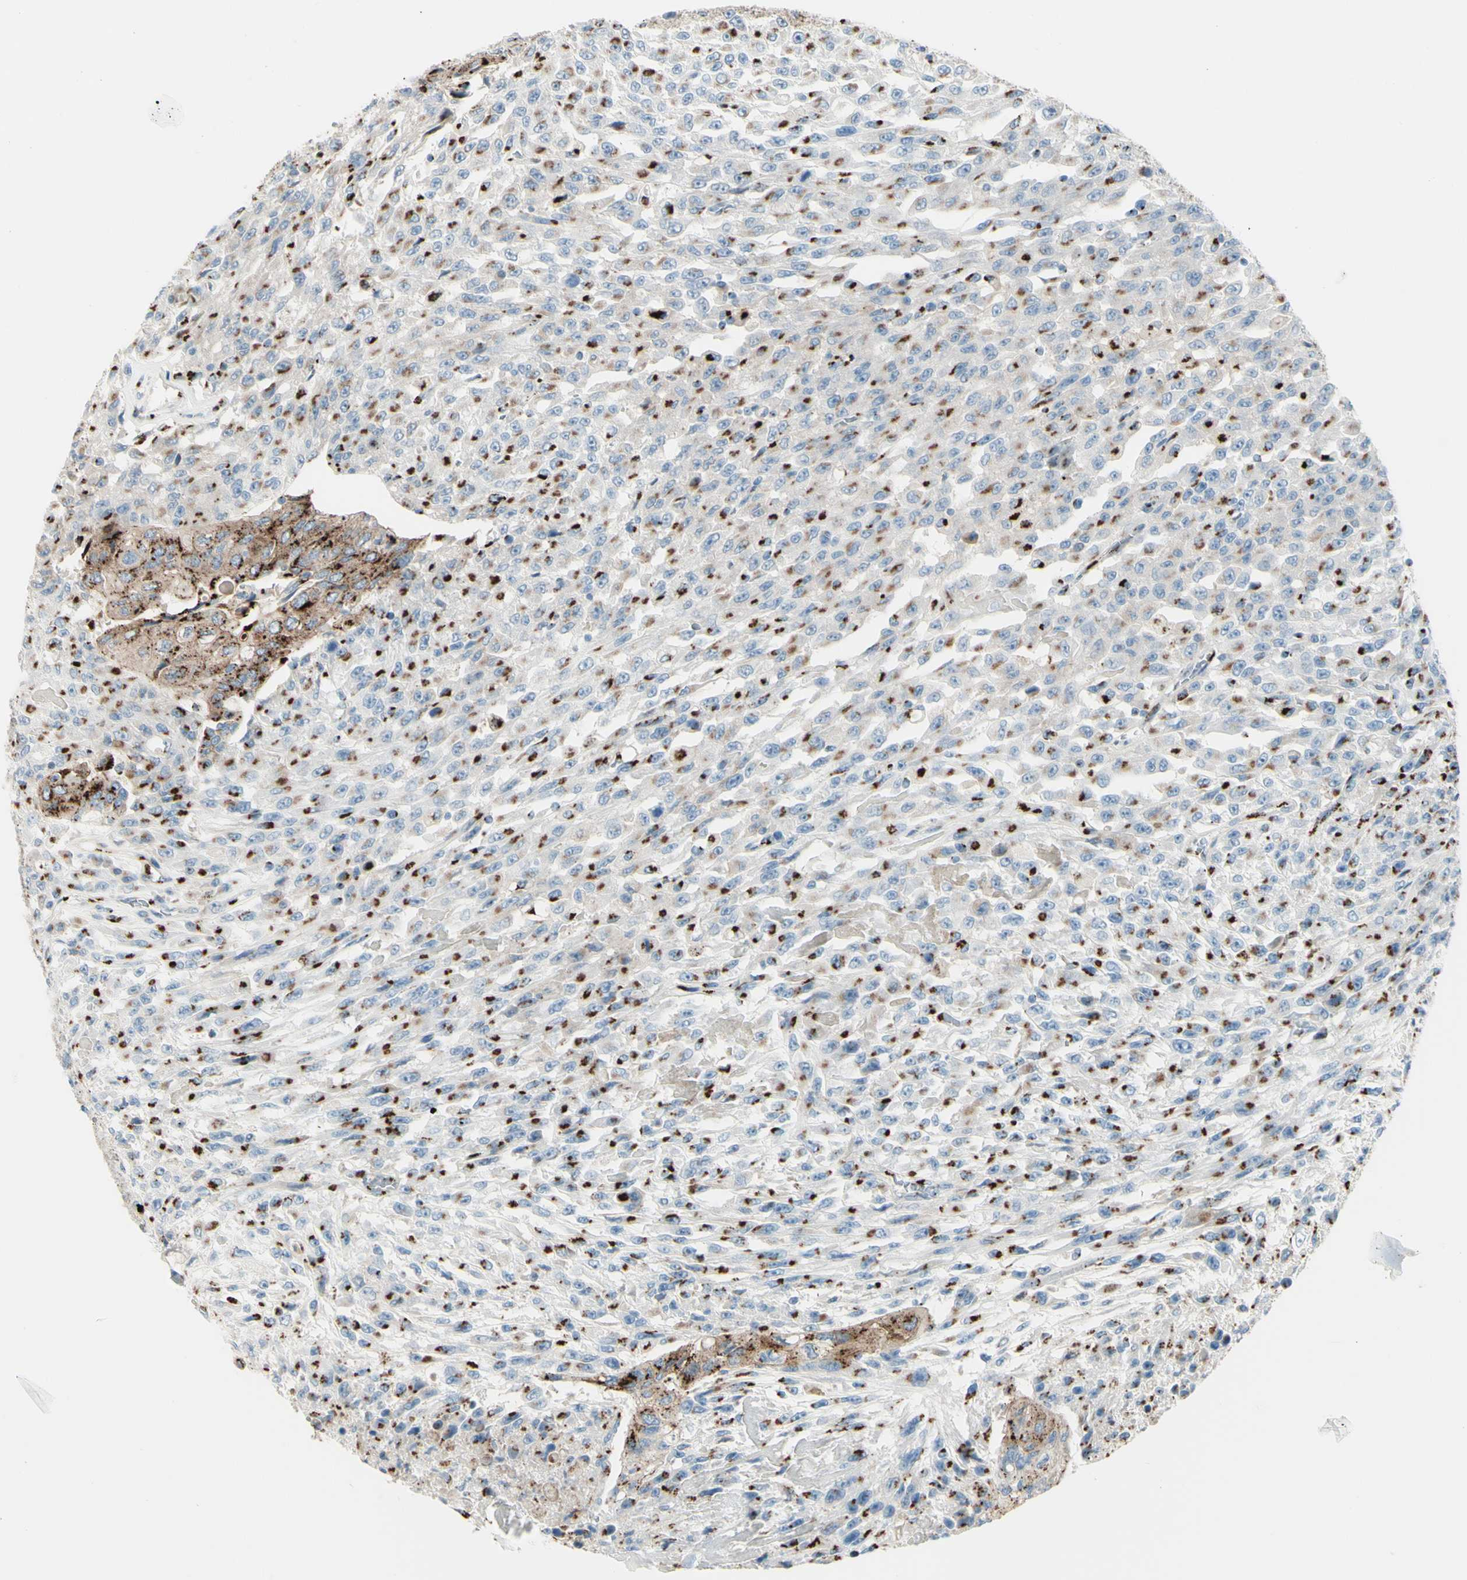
{"staining": {"intensity": "strong", "quantity": ">75%", "location": "cytoplasmic/membranous"}, "tissue": "urothelial cancer", "cell_type": "Tumor cells", "image_type": "cancer", "snomed": [{"axis": "morphology", "description": "Urothelial carcinoma, High grade"}, {"axis": "topography", "description": "Urinary bladder"}], "caption": "DAB (3,3'-diaminobenzidine) immunohistochemical staining of human urothelial cancer reveals strong cytoplasmic/membranous protein staining in about >75% of tumor cells.", "gene": "B4GALT1", "patient": {"sex": "male", "age": 66}}